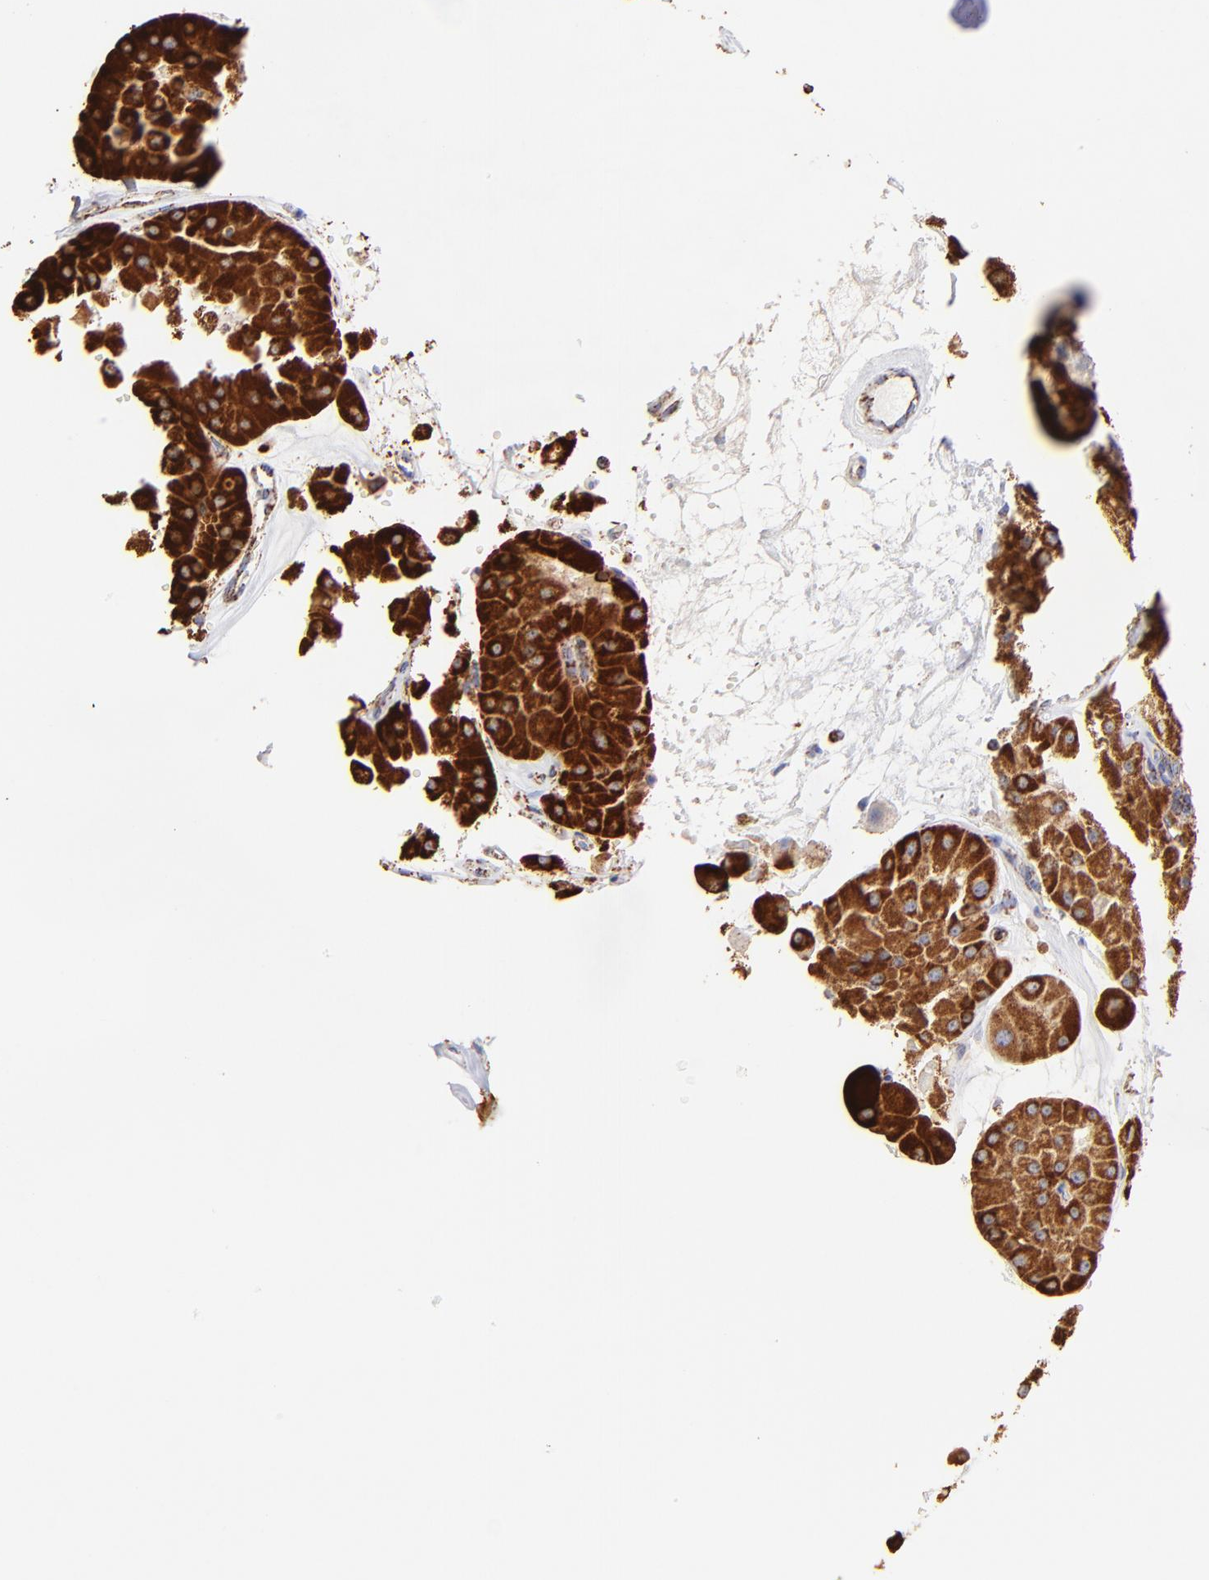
{"staining": {"intensity": "strong", "quantity": ">75%", "location": "cytoplasmic/membranous"}, "tissue": "renal cancer", "cell_type": "Tumor cells", "image_type": "cancer", "snomed": [{"axis": "morphology", "description": "Adenocarcinoma, uncertain malignant potential"}, {"axis": "topography", "description": "Kidney"}], "caption": "Renal cancer (adenocarcinoma,  uncertain malignant potential) stained with immunohistochemistry (IHC) displays strong cytoplasmic/membranous positivity in approximately >75% of tumor cells. The protein of interest is shown in brown color, while the nuclei are stained blue.", "gene": "ECH1", "patient": {"sex": "male", "age": 63}}